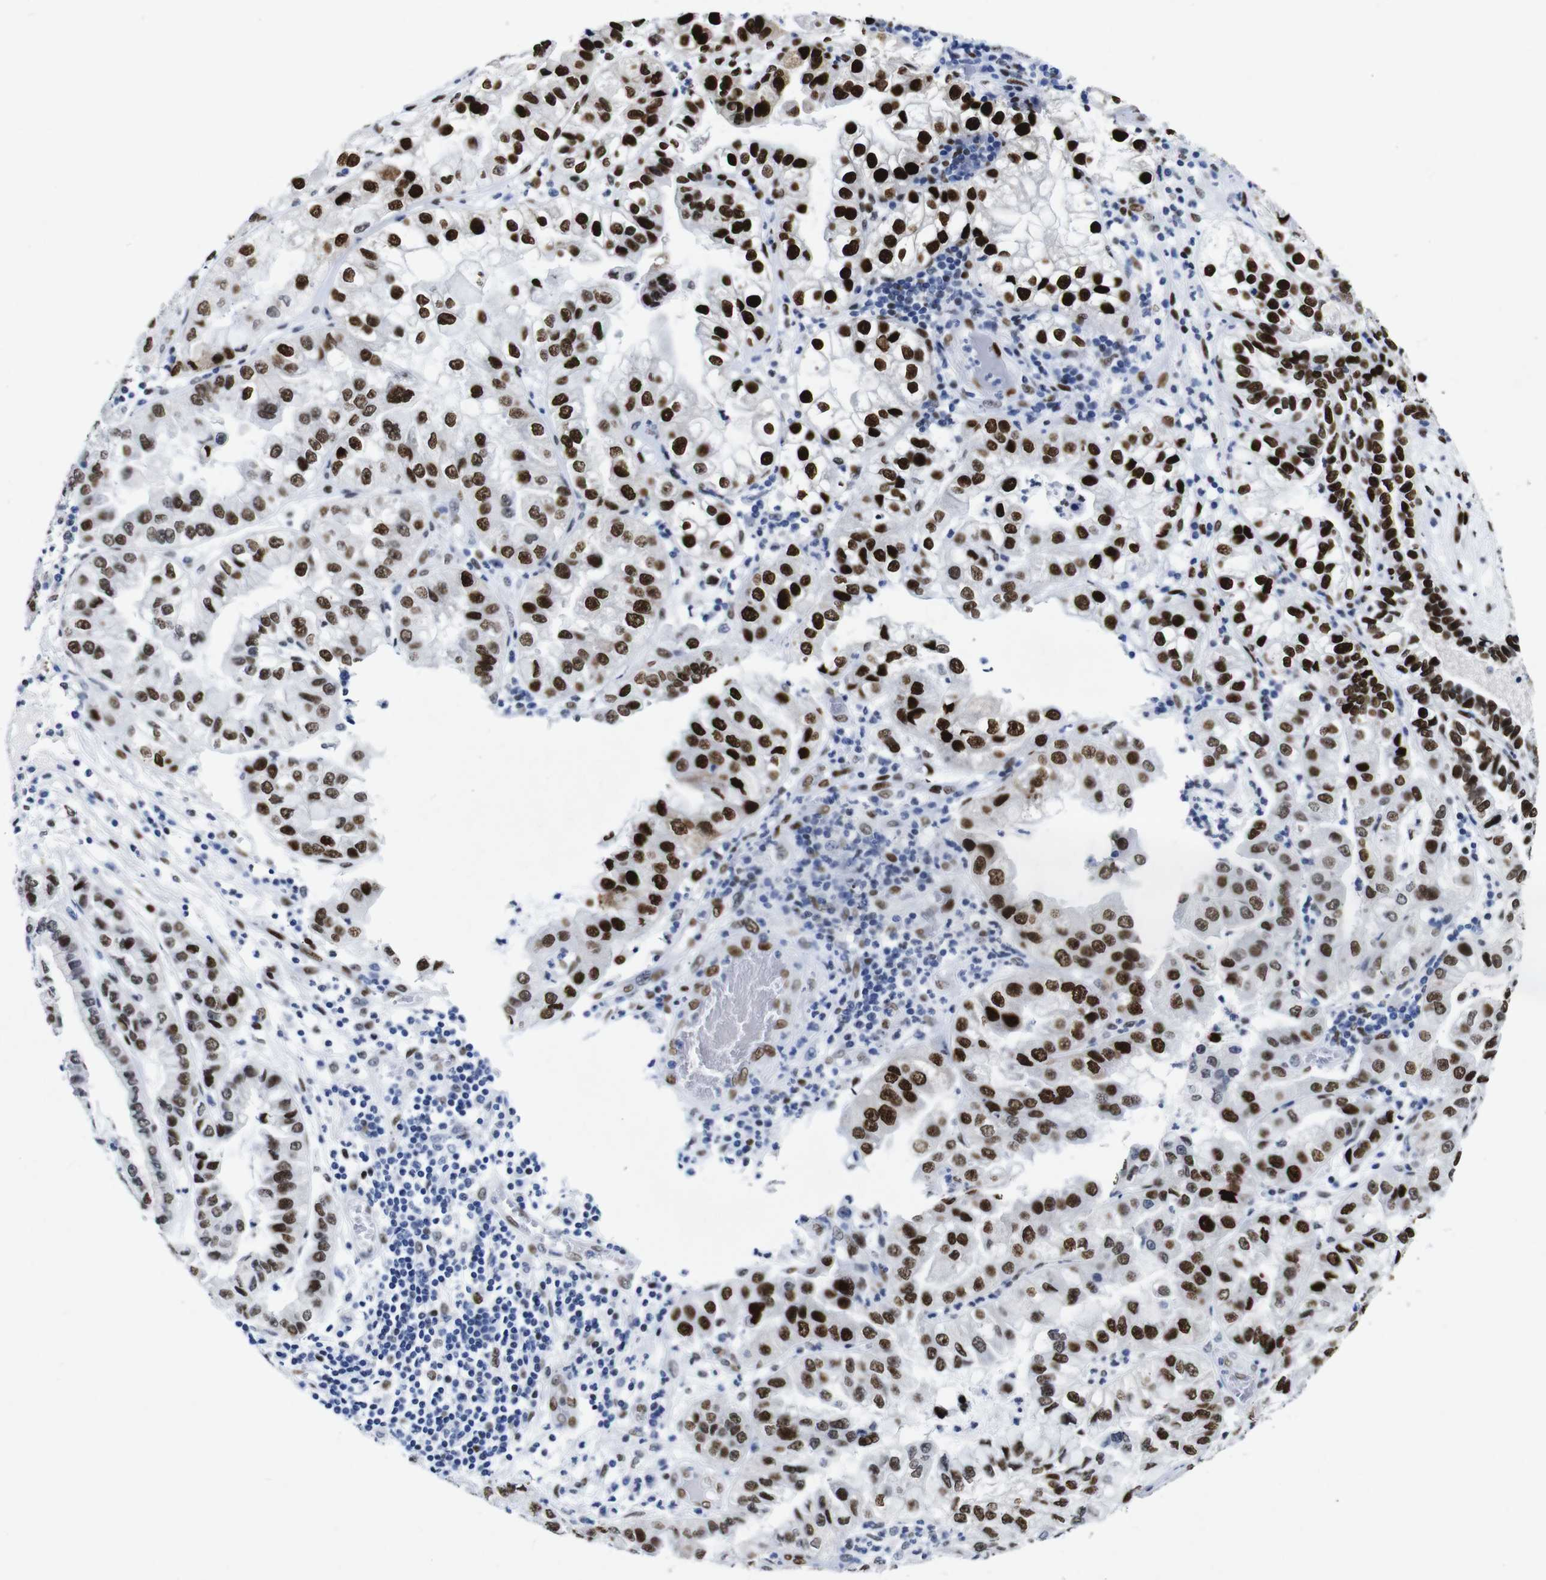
{"staining": {"intensity": "strong", "quantity": ">75%", "location": "nuclear"}, "tissue": "liver cancer", "cell_type": "Tumor cells", "image_type": "cancer", "snomed": [{"axis": "morphology", "description": "Cholangiocarcinoma"}, {"axis": "topography", "description": "Liver"}], "caption": "Protein staining exhibits strong nuclear positivity in approximately >75% of tumor cells in liver cancer. The staining was performed using DAB to visualize the protein expression in brown, while the nuclei were stained in blue with hematoxylin (Magnification: 20x).", "gene": "FOSL2", "patient": {"sex": "female", "age": 79}}